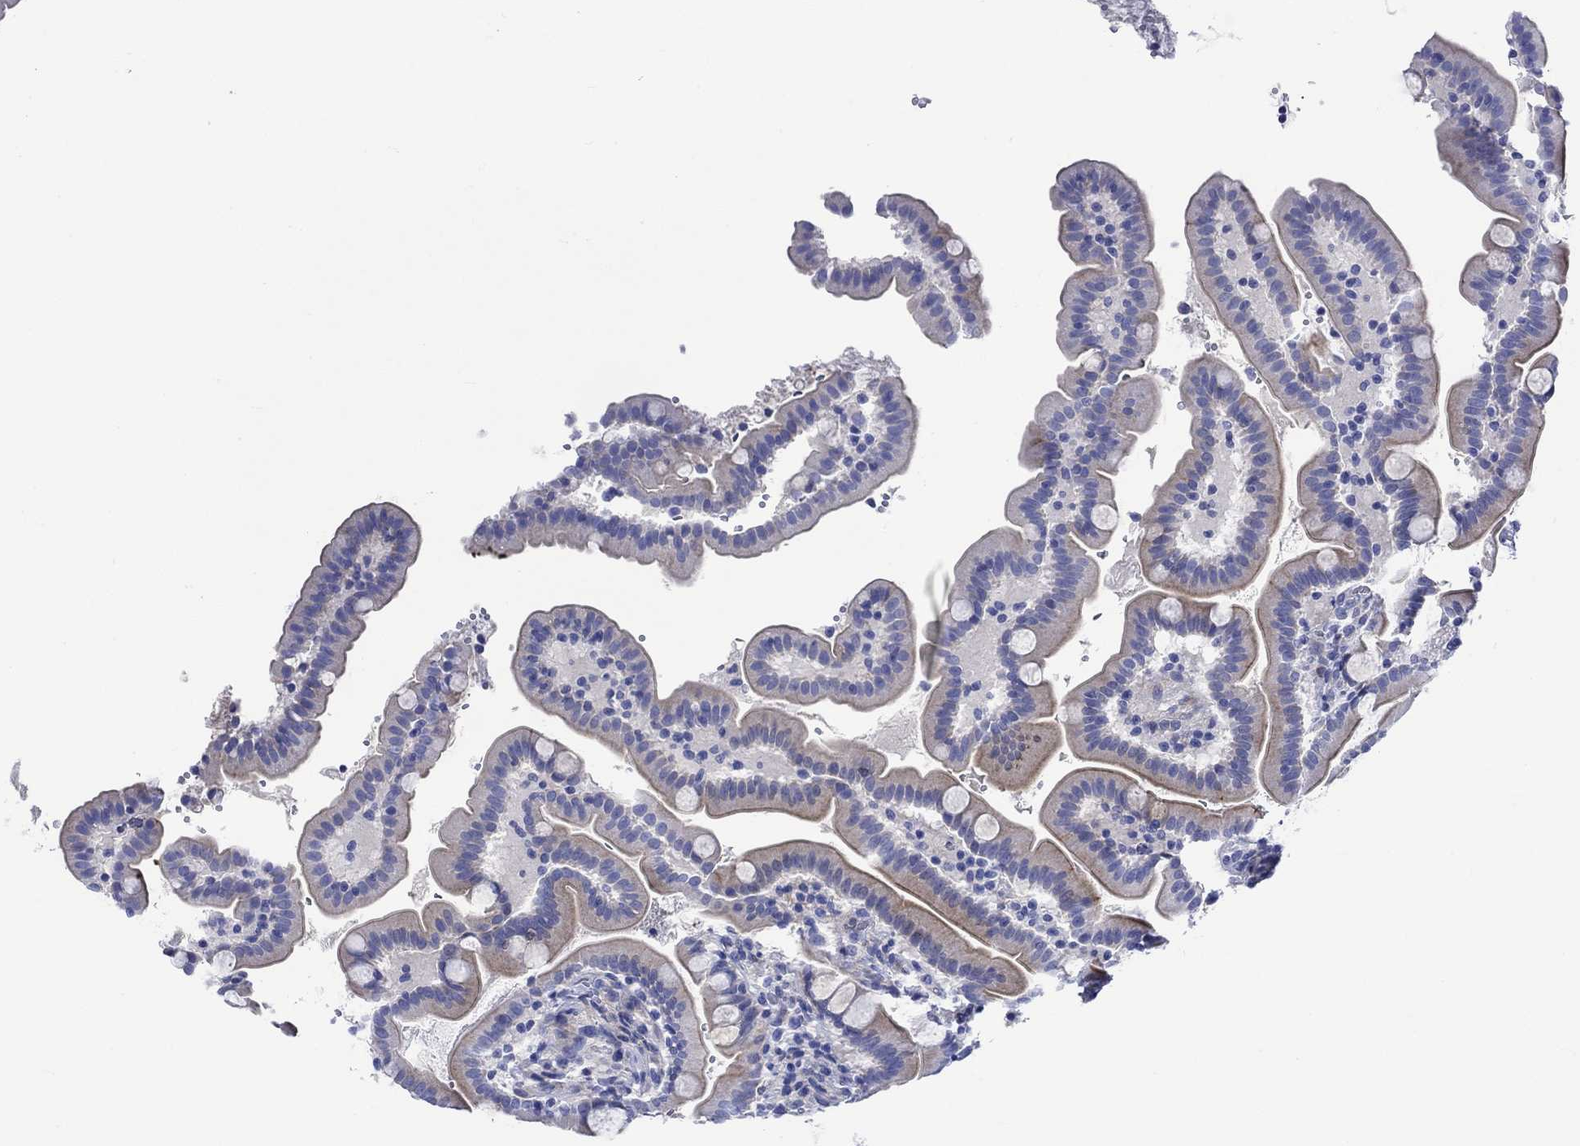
{"staining": {"intensity": "negative", "quantity": "none", "location": "none"}, "tissue": "small intestine", "cell_type": "Glandular cells", "image_type": "normal", "snomed": [{"axis": "morphology", "description": "Normal tissue, NOS"}, {"axis": "topography", "description": "Small intestine"}], "caption": "The immunohistochemistry histopathology image has no significant positivity in glandular cells of small intestine. The staining is performed using DAB (3,3'-diaminobenzidine) brown chromogen with nuclei counter-stained in using hematoxylin.", "gene": "NRIP3", "patient": {"sex": "female", "age": 44}}